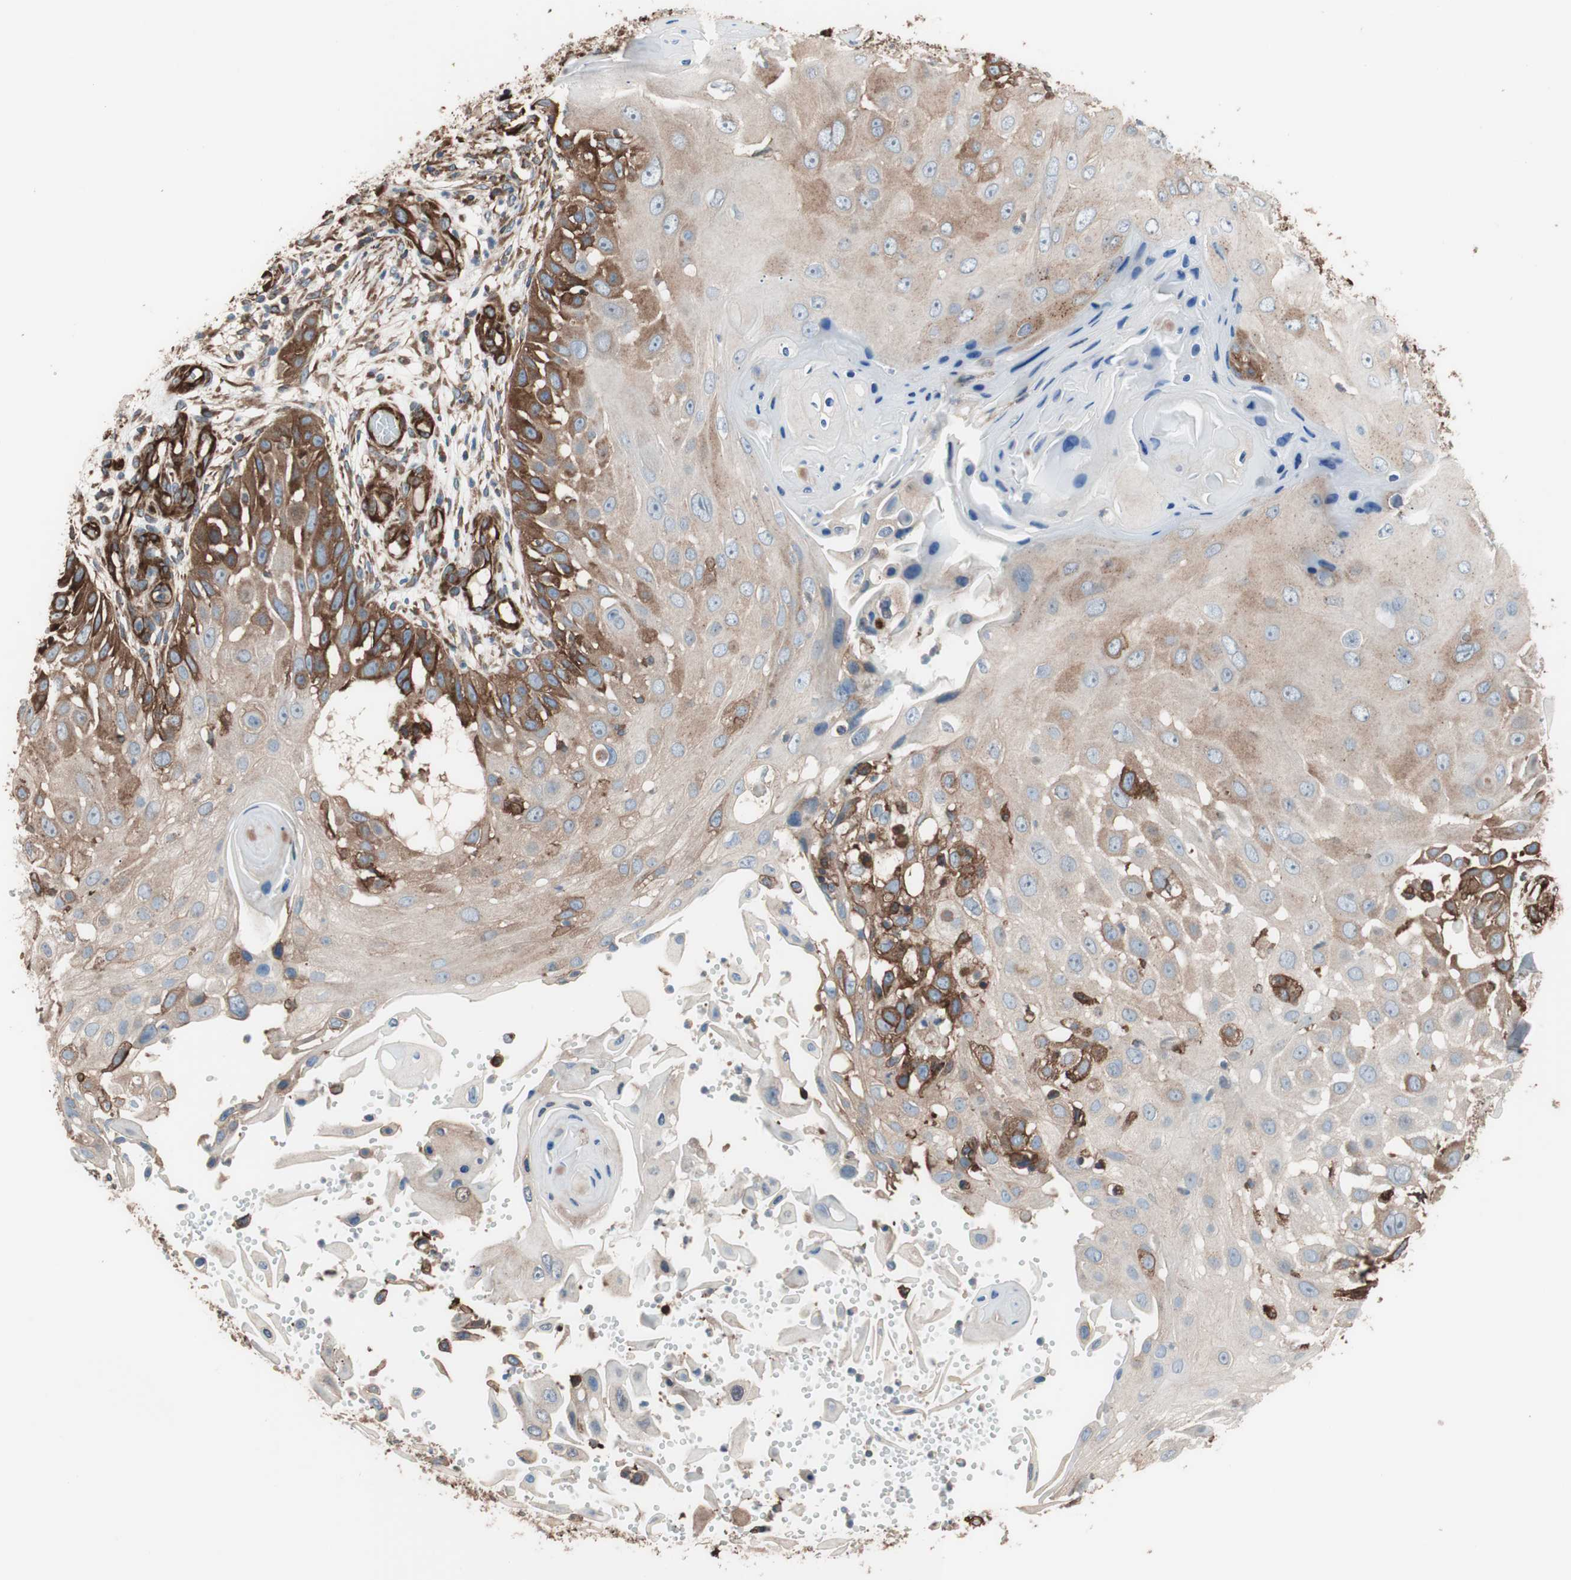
{"staining": {"intensity": "strong", "quantity": ">75%", "location": "cytoplasmic/membranous"}, "tissue": "skin cancer", "cell_type": "Tumor cells", "image_type": "cancer", "snomed": [{"axis": "morphology", "description": "Squamous cell carcinoma, NOS"}, {"axis": "topography", "description": "Skin"}], "caption": "This is a micrograph of IHC staining of skin cancer (squamous cell carcinoma), which shows strong staining in the cytoplasmic/membranous of tumor cells.", "gene": "GPSM2", "patient": {"sex": "female", "age": 44}}